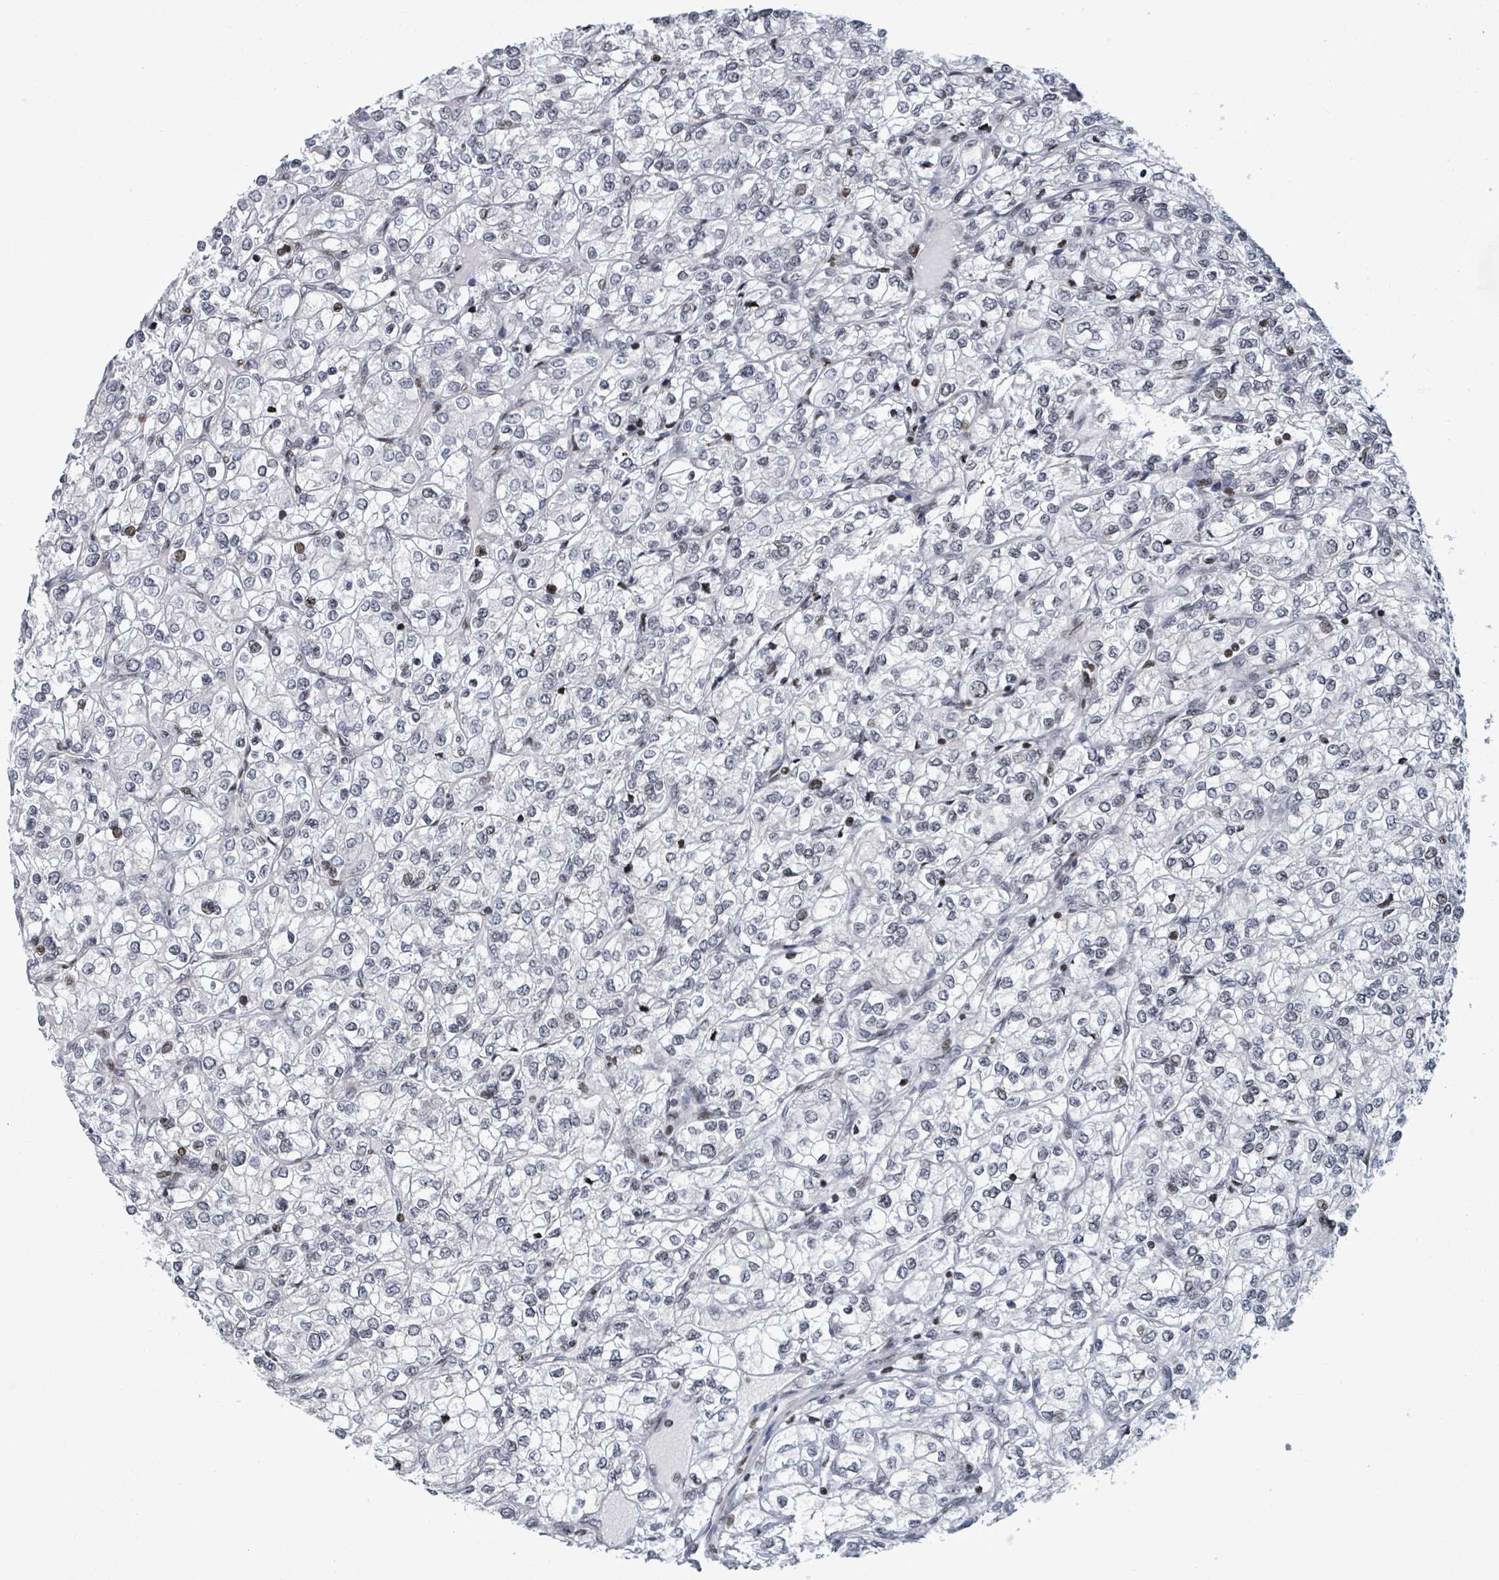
{"staining": {"intensity": "negative", "quantity": "none", "location": "none"}, "tissue": "renal cancer", "cell_type": "Tumor cells", "image_type": "cancer", "snomed": [{"axis": "morphology", "description": "Adenocarcinoma, NOS"}, {"axis": "topography", "description": "Kidney"}], "caption": "Tumor cells show no significant staining in renal cancer (adenocarcinoma).", "gene": "FNDC4", "patient": {"sex": "male", "age": 80}}